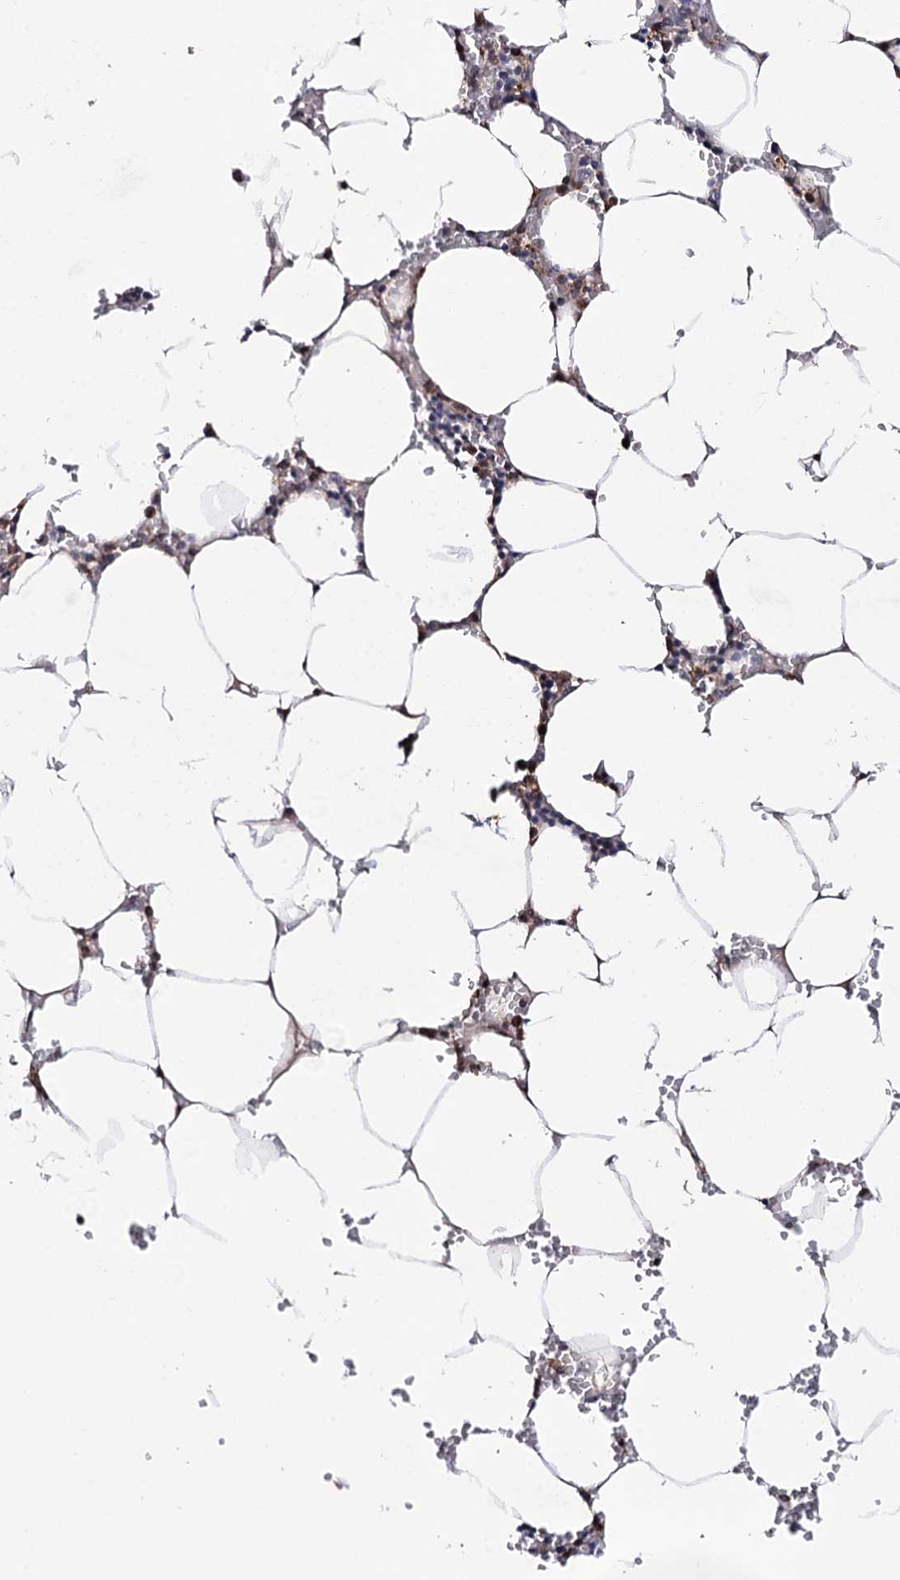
{"staining": {"intensity": "moderate", "quantity": "<25%", "location": "nuclear"}, "tissue": "bone marrow", "cell_type": "Hematopoietic cells", "image_type": "normal", "snomed": [{"axis": "morphology", "description": "Normal tissue, NOS"}, {"axis": "topography", "description": "Bone marrow"}], "caption": "IHC micrograph of benign bone marrow: bone marrow stained using immunohistochemistry reveals low levels of moderate protein expression localized specifically in the nuclear of hematopoietic cells, appearing as a nuclear brown color.", "gene": "MICAL2", "patient": {"sex": "male", "age": 70}}